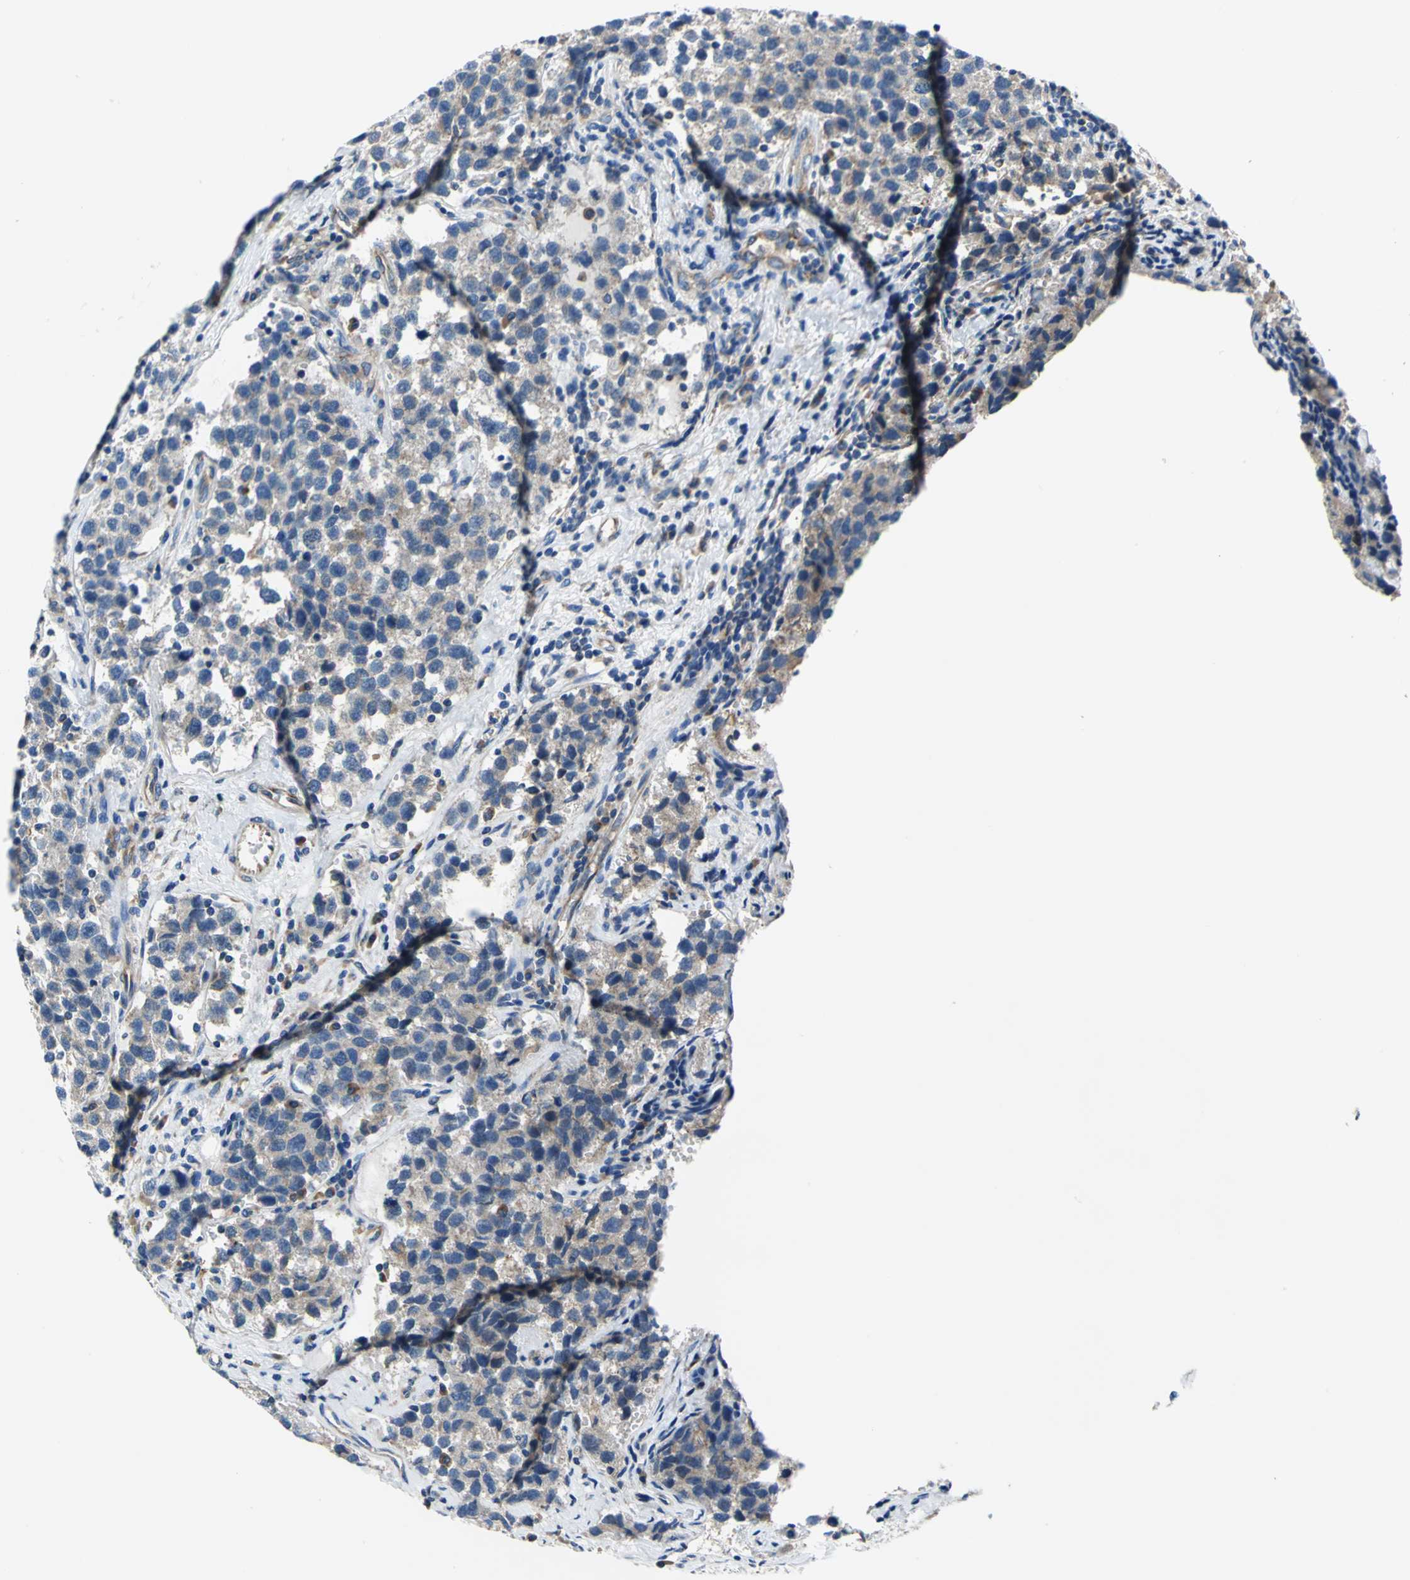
{"staining": {"intensity": "moderate", "quantity": "25%-75%", "location": "cytoplasmic/membranous"}, "tissue": "testis cancer", "cell_type": "Tumor cells", "image_type": "cancer", "snomed": [{"axis": "morphology", "description": "Seminoma, NOS"}, {"axis": "topography", "description": "Testis"}], "caption": "An image of testis seminoma stained for a protein demonstrates moderate cytoplasmic/membranous brown staining in tumor cells.", "gene": "TRIM25", "patient": {"sex": "male", "age": 39}}